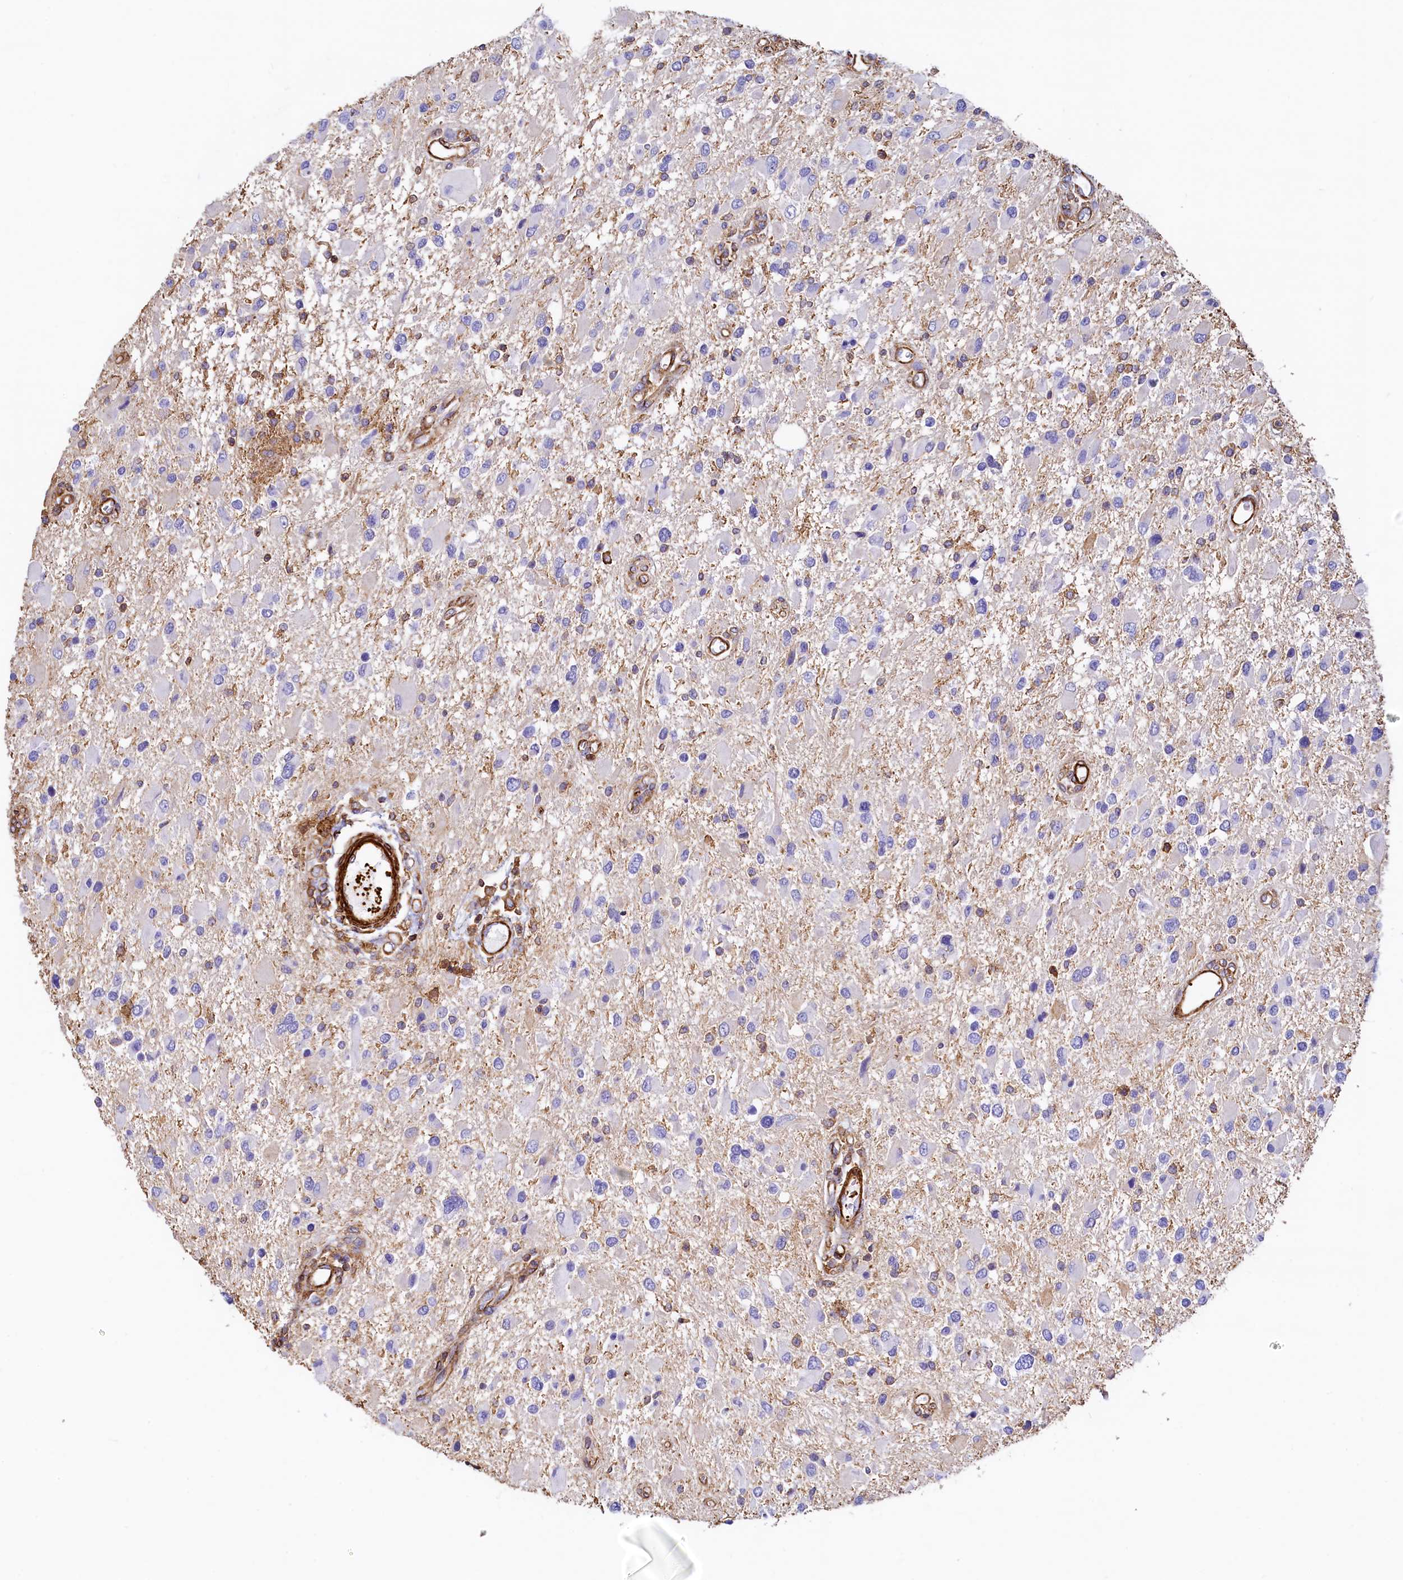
{"staining": {"intensity": "negative", "quantity": "none", "location": "none"}, "tissue": "glioma", "cell_type": "Tumor cells", "image_type": "cancer", "snomed": [{"axis": "morphology", "description": "Glioma, malignant, High grade"}, {"axis": "topography", "description": "Brain"}], "caption": "IHC histopathology image of neoplastic tissue: human glioma stained with DAB reveals no significant protein expression in tumor cells. Brightfield microscopy of immunohistochemistry stained with DAB (brown) and hematoxylin (blue), captured at high magnification.", "gene": "THBS1", "patient": {"sex": "male", "age": 53}}